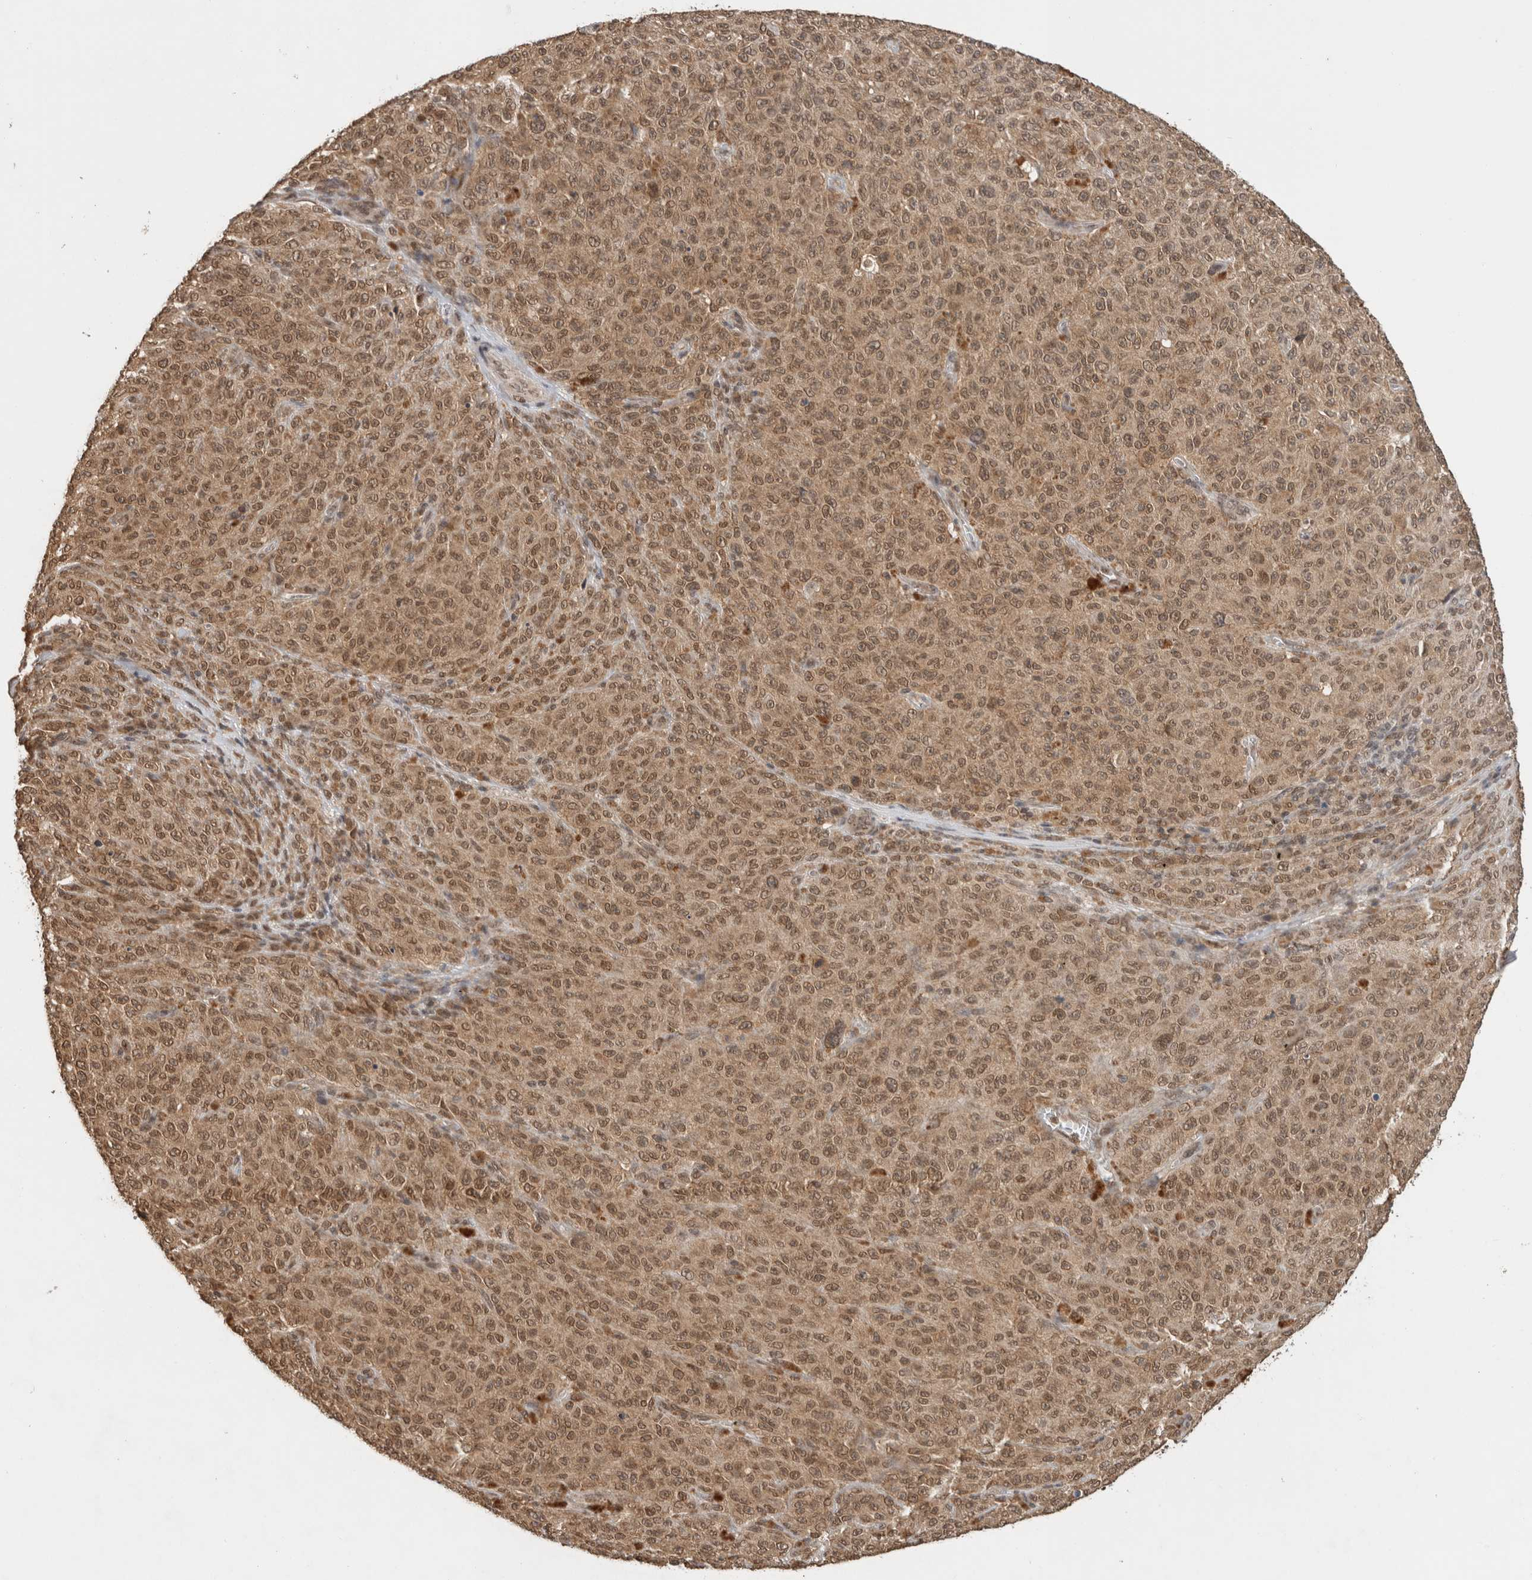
{"staining": {"intensity": "moderate", "quantity": ">75%", "location": "cytoplasmic/membranous,nuclear"}, "tissue": "melanoma", "cell_type": "Tumor cells", "image_type": "cancer", "snomed": [{"axis": "morphology", "description": "Malignant melanoma, NOS"}, {"axis": "topography", "description": "Skin"}], "caption": "Melanoma stained with a protein marker reveals moderate staining in tumor cells.", "gene": "C1orf21", "patient": {"sex": "female", "age": 82}}